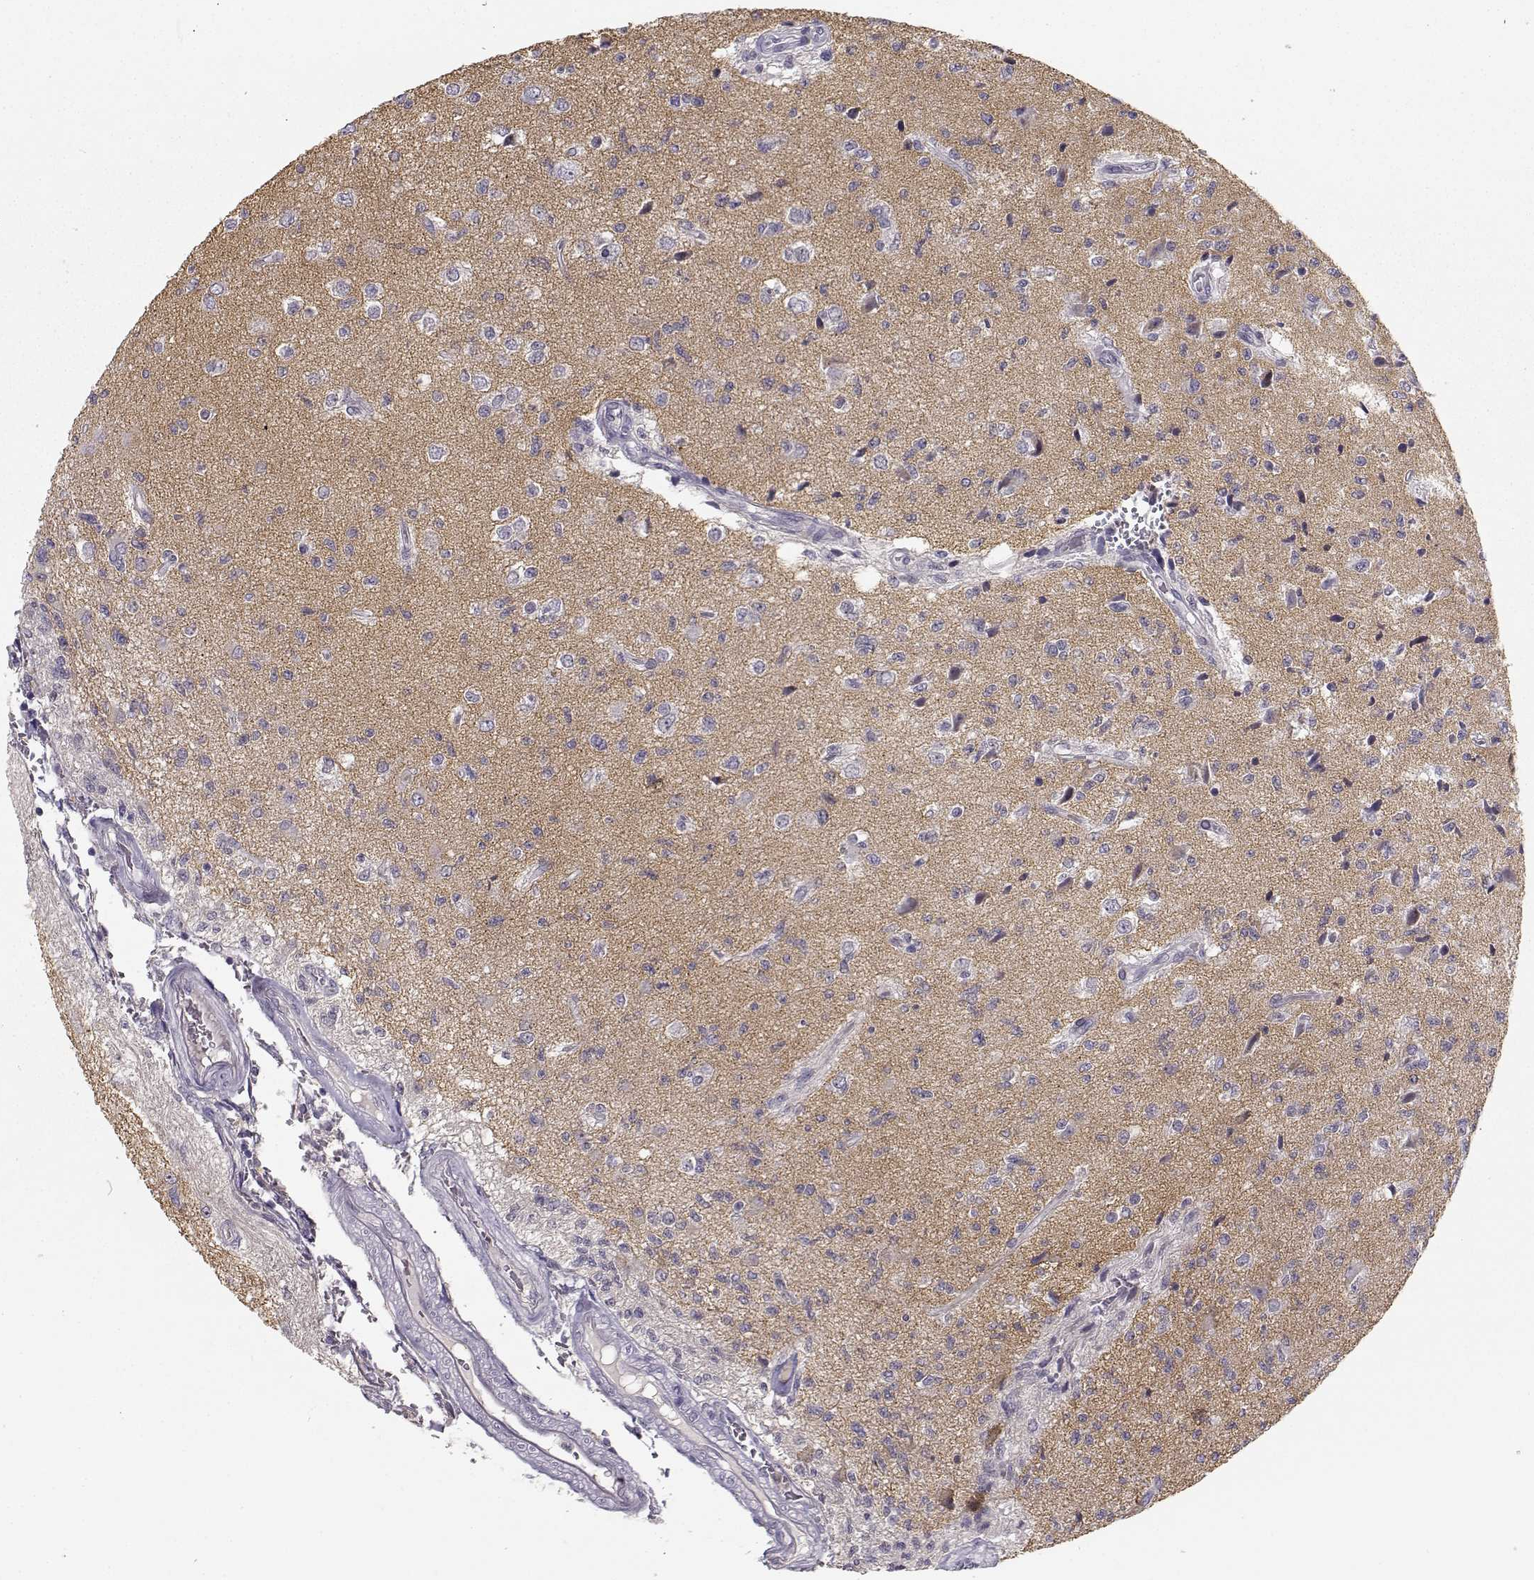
{"staining": {"intensity": "negative", "quantity": "none", "location": "none"}, "tissue": "glioma", "cell_type": "Tumor cells", "image_type": "cancer", "snomed": [{"axis": "morphology", "description": "Glioma, malignant, High grade"}, {"axis": "topography", "description": "Brain"}], "caption": "IHC image of high-grade glioma (malignant) stained for a protein (brown), which shows no positivity in tumor cells.", "gene": "TMEM145", "patient": {"sex": "male", "age": 56}}